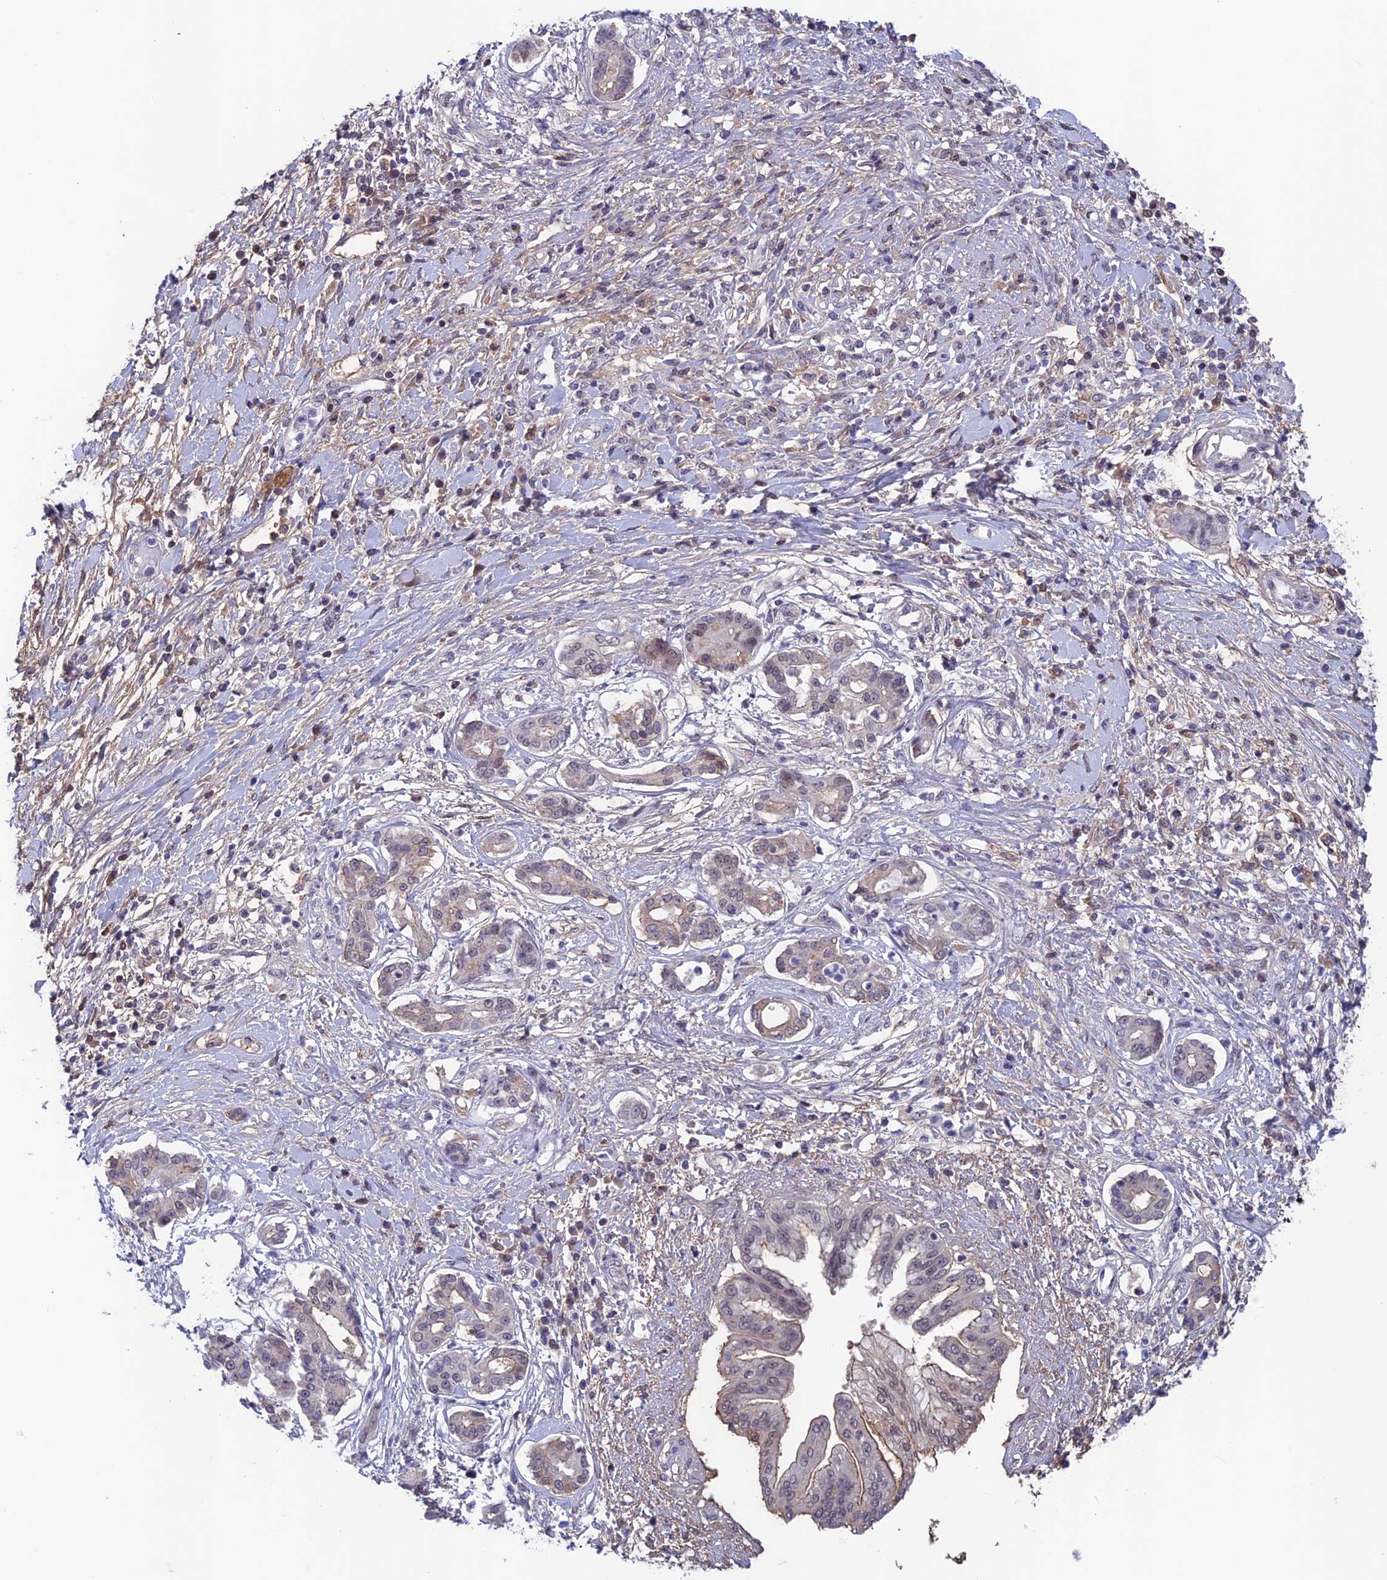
{"staining": {"intensity": "weak", "quantity": "<25%", "location": "cytoplasmic/membranous"}, "tissue": "pancreatic cancer", "cell_type": "Tumor cells", "image_type": "cancer", "snomed": [{"axis": "morphology", "description": "Adenocarcinoma, NOS"}, {"axis": "topography", "description": "Pancreas"}], "caption": "IHC of human pancreatic cancer displays no expression in tumor cells. Nuclei are stained in blue.", "gene": "FKBPL", "patient": {"sex": "female", "age": 56}}